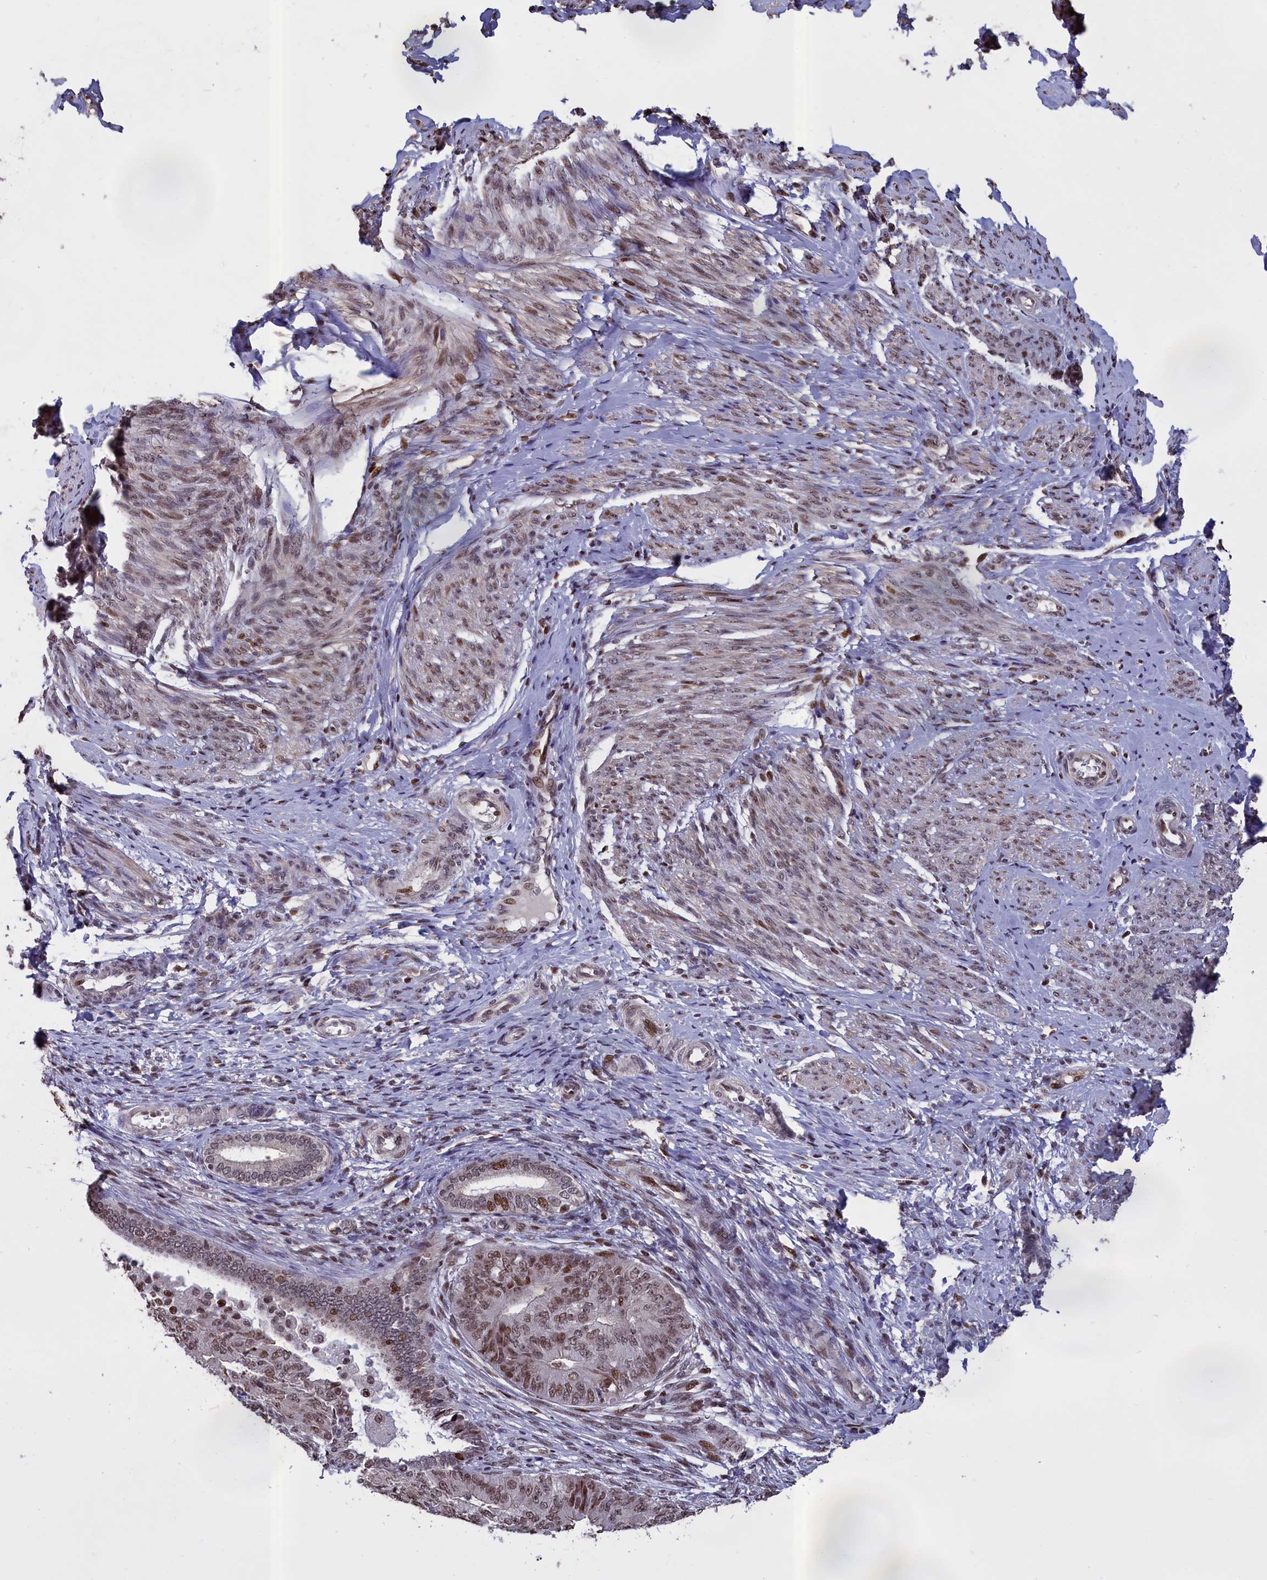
{"staining": {"intensity": "moderate", "quantity": "25%-75%", "location": "nuclear"}, "tissue": "endometrial cancer", "cell_type": "Tumor cells", "image_type": "cancer", "snomed": [{"axis": "morphology", "description": "Adenocarcinoma, NOS"}, {"axis": "topography", "description": "Endometrium"}], "caption": "Endometrial adenocarcinoma stained with a protein marker reveals moderate staining in tumor cells.", "gene": "RELB", "patient": {"sex": "female", "age": 32}}